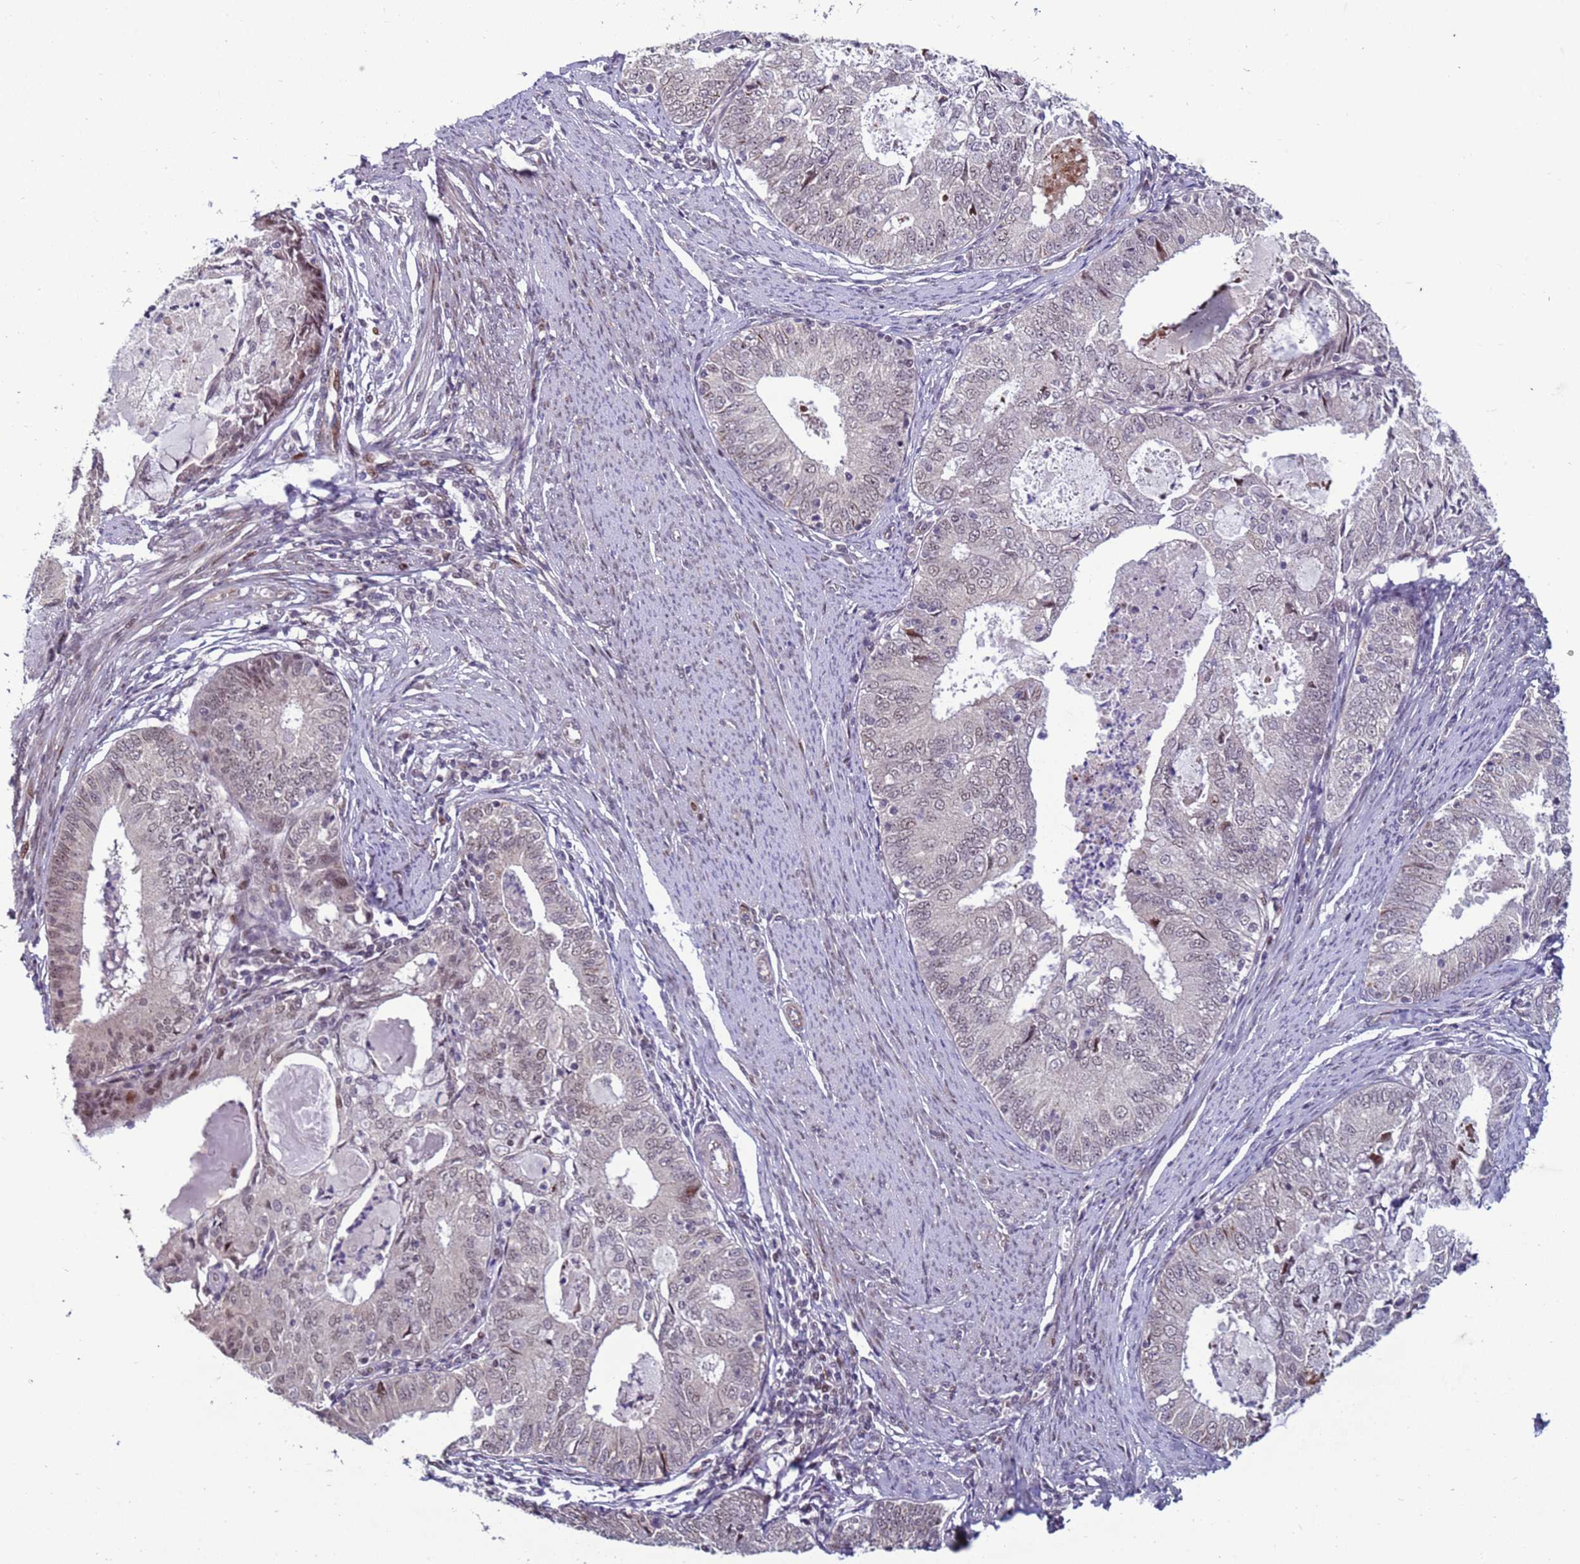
{"staining": {"intensity": "weak", "quantity": "<25%", "location": "nuclear"}, "tissue": "endometrial cancer", "cell_type": "Tumor cells", "image_type": "cancer", "snomed": [{"axis": "morphology", "description": "Adenocarcinoma, NOS"}, {"axis": "topography", "description": "Endometrium"}], "caption": "The IHC micrograph has no significant expression in tumor cells of endometrial cancer (adenocarcinoma) tissue.", "gene": "SHC3", "patient": {"sex": "female", "age": 57}}